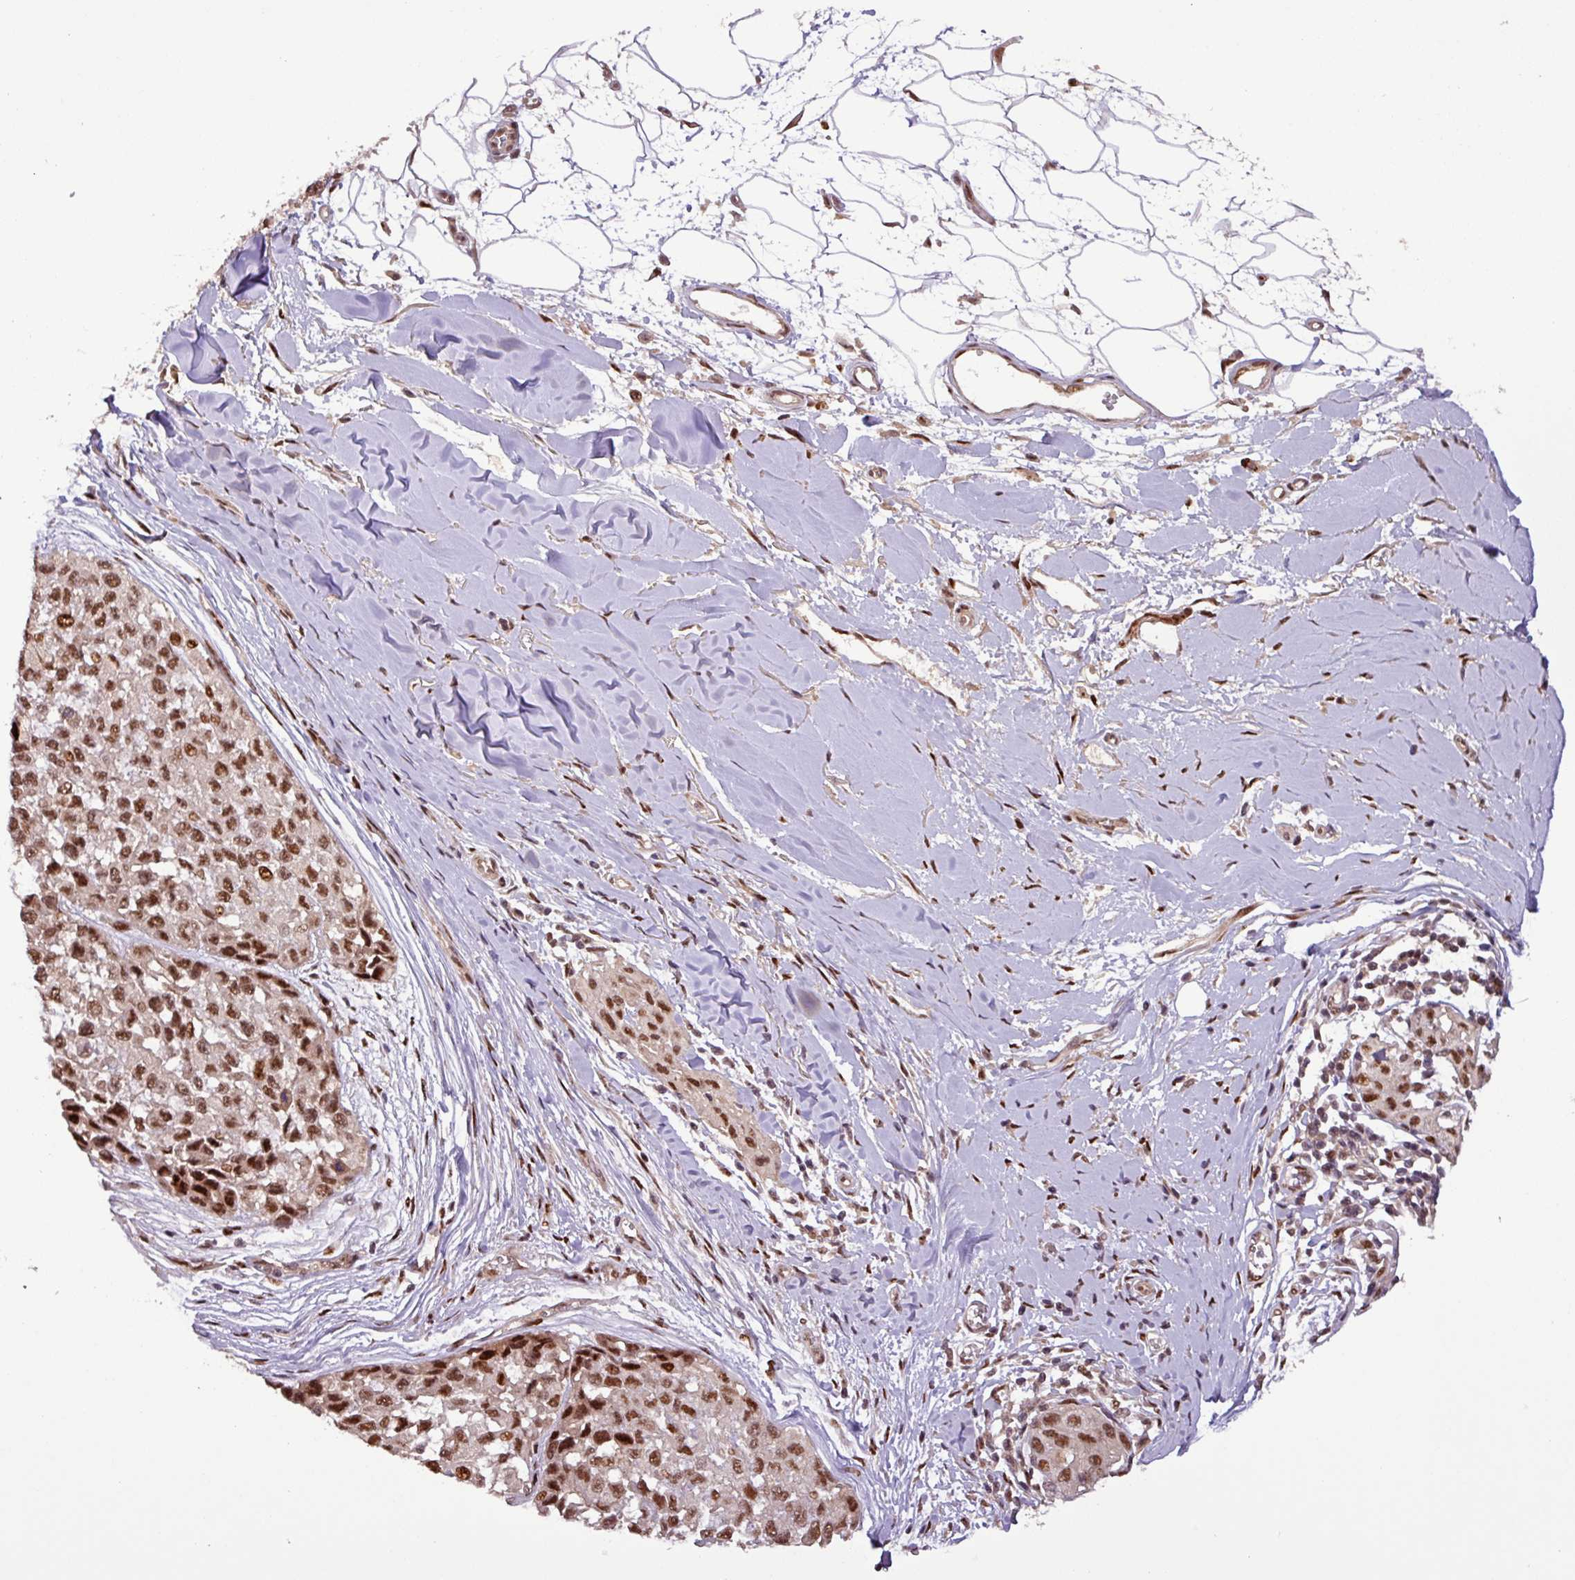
{"staining": {"intensity": "moderate", "quantity": ">75%", "location": "nuclear"}, "tissue": "melanoma", "cell_type": "Tumor cells", "image_type": "cancer", "snomed": [{"axis": "morphology", "description": "Malignant melanoma, NOS"}, {"axis": "topography", "description": "Skin"}], "caption": "Immunohistochemistry (DAB) staining of human malignant melanoma reveals moderate nuclear protein expression in approximately >75% of tumor cells.", "gene": "SLC22A24", "patient": {"sex": "male", "age": 62}}